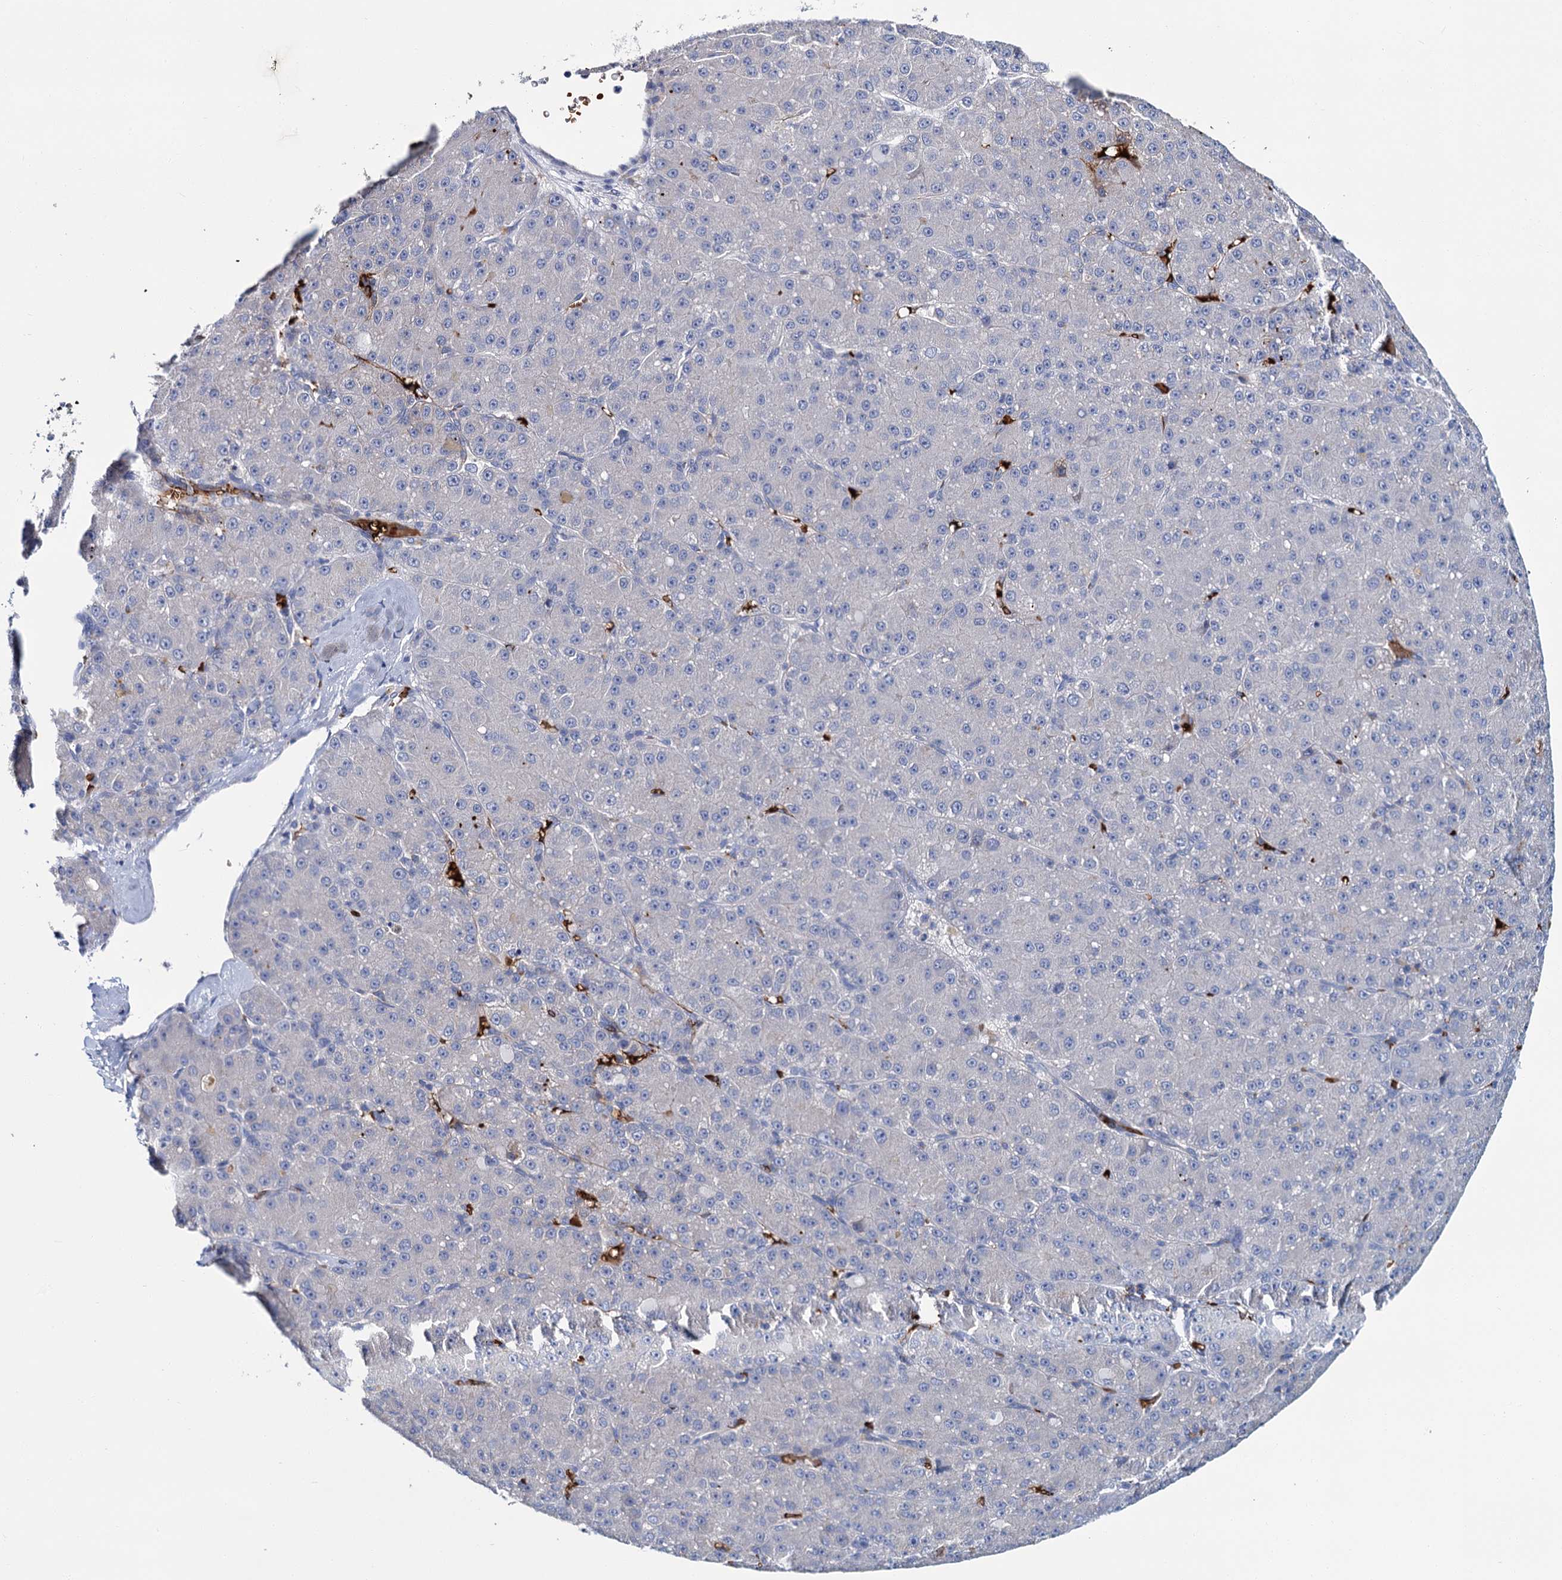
{"staining": {"intensity": "negative", "quantity": "none", "location": "none"}, "tissue": "liver cancer", "cell_type": "Tumor cells", "image_type": "cancer", "snomed": [{"axis": "morphology", "description": "Carcinoma, Hepatocellular, NOS"}, {"axis": "topography", "description": "Liver"}], "caption": "Tumor cells show no significant staining in liver cancer.", "gene": "ATG2A", "patient": {"sex": "male", "age": 67}}